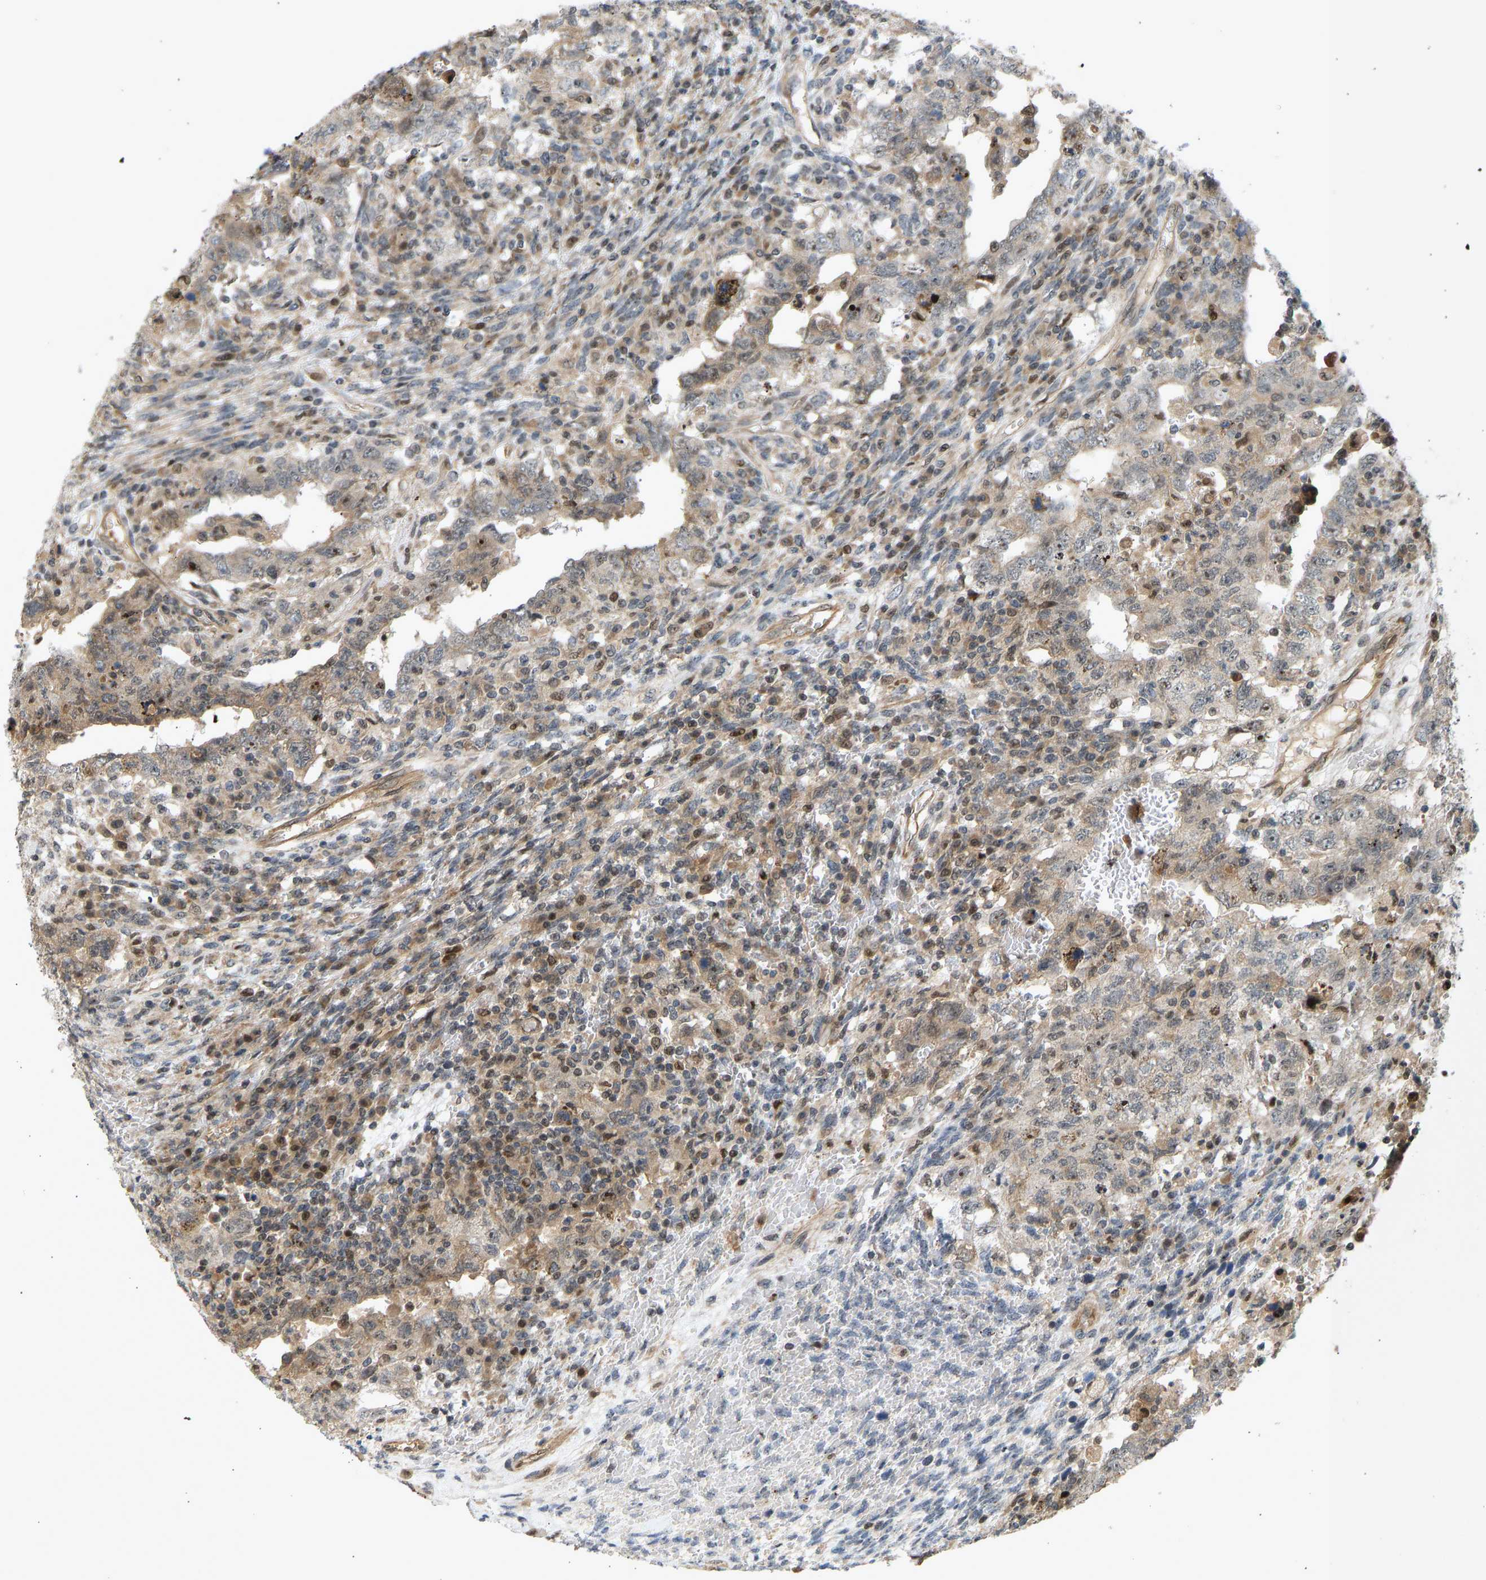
{"staining": {"intensity": "weak", "quantity": ">75%", "location": "cytoplasmic/membranous"}, "tissue": "testis cancer", "cell_type": "Tumor cells", "image_type": "cancer", "snomed": [{"axis": "morphology", "description": "Carcinoma, Embryonal, NOS"}, {"axis": "topography", "description": "Testis"}], "caption": "Immunohistochemistry (IHC) histopathology image of testis embryonal carcinoma stained for a protein (brown), which shows low levels of weak cytoplasmic/membranous expression in approximately >75% of tumor cells.", "gene": "BAG1", "patient": {"sex": "male", "age": 26}}